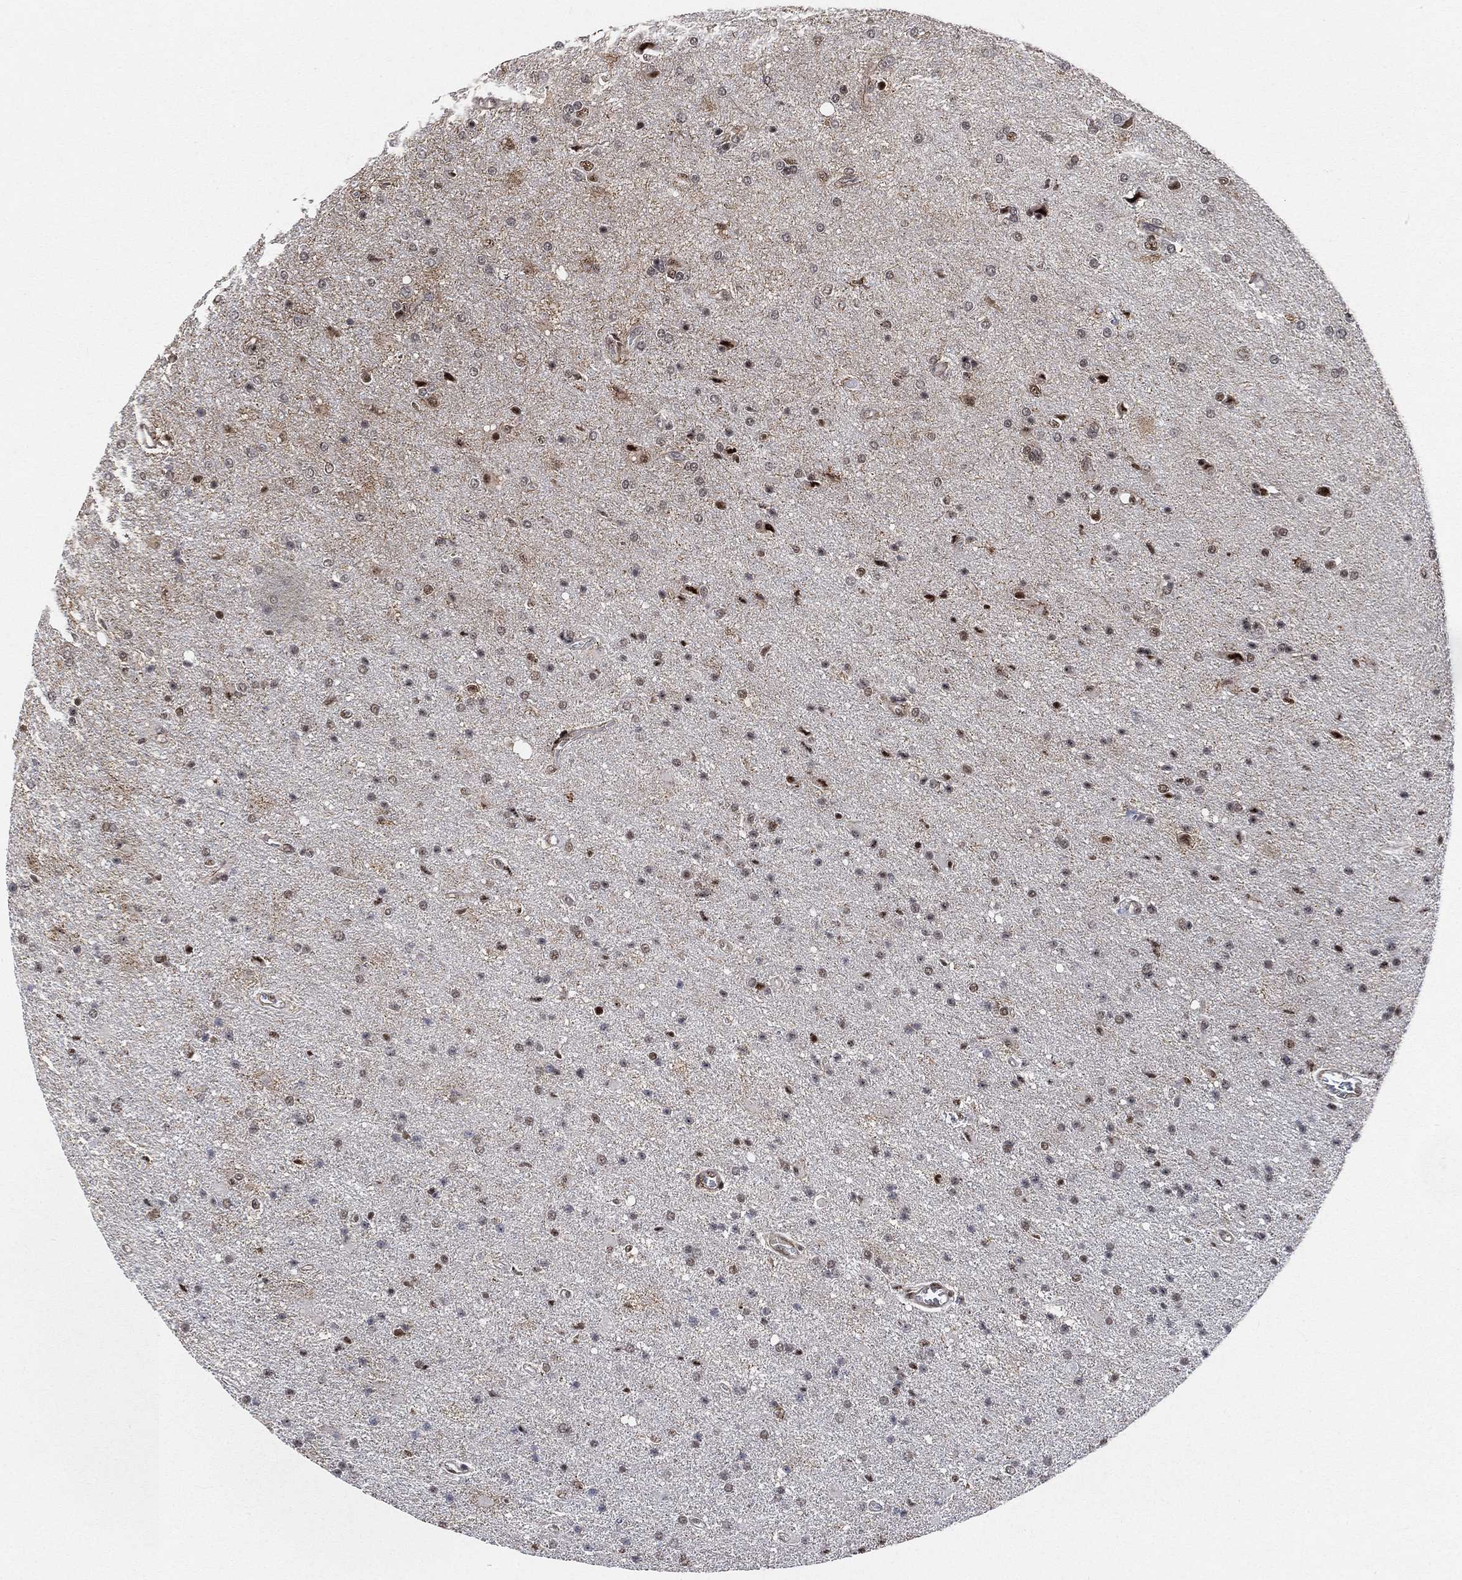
{"staining": {"intensity": "moderate", "quantity": "<25%", "location": "nuclear"}, "tissue": "glioma", "cell_type": "Tumor cells", "image_type": "cancer", "snomed": [{"axis": "morphology", "description": "Glioma, malignant, High grade"}, {"axis": "topography", "description": "Cerebral cortex"}], "caption": "A histopathology image of glioma stained for a protein shows moderate nuclear brown staining in tumor cells. (DAB (3,3'-diaminobenzidine) IHC with brightfield microscopy, high magnification).", "gene": "RSRC2", "patient": {"sex": "male", "age": 70}}